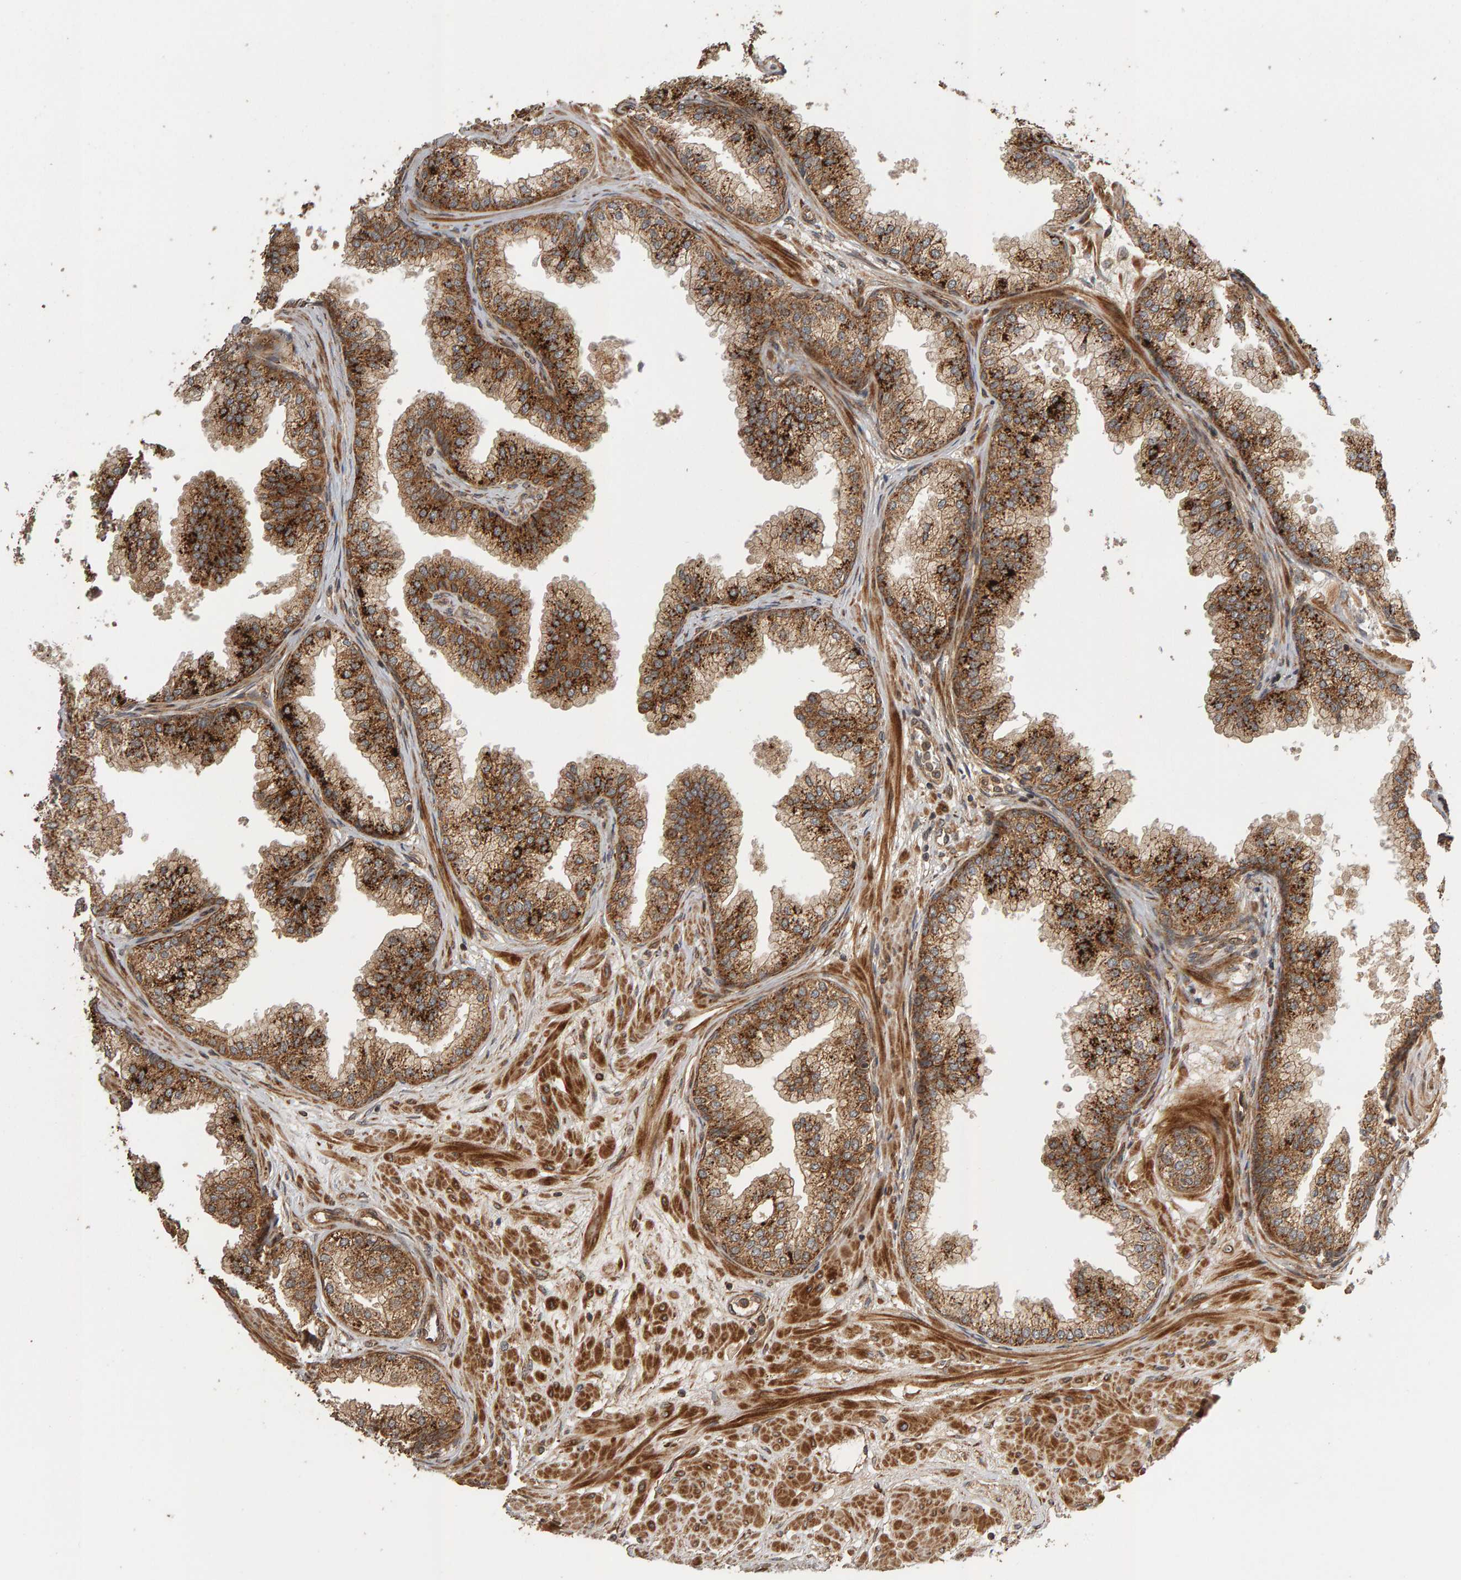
{"staining": {"intensity": "strong", "quantity": ">75%", "location": "cytoplasmic/membranous"}, "tissue": "prostate", "cell_type": "Glandular cells", "image_type": "normal", "snomed": [{"axis": "morphology", "description": "Normal tissue, NOS"}, {"axis": "morphology", "description": "Urothelial carcinoma, Low grade"}, {"axis": "topography", "description": "Urinary bladder"}, {"axis": "topography", "description": "Prostate"}], "caption": "Protein expression analysis of normal human prostate reveals strong cytoplasmic/membranous staining in approximately >75% of glandular cells. (DAB IHC with brightfield microscopy, high magnification).", "gene": "ZFAND1", "patient": {"sex": "male", "age": 60}}